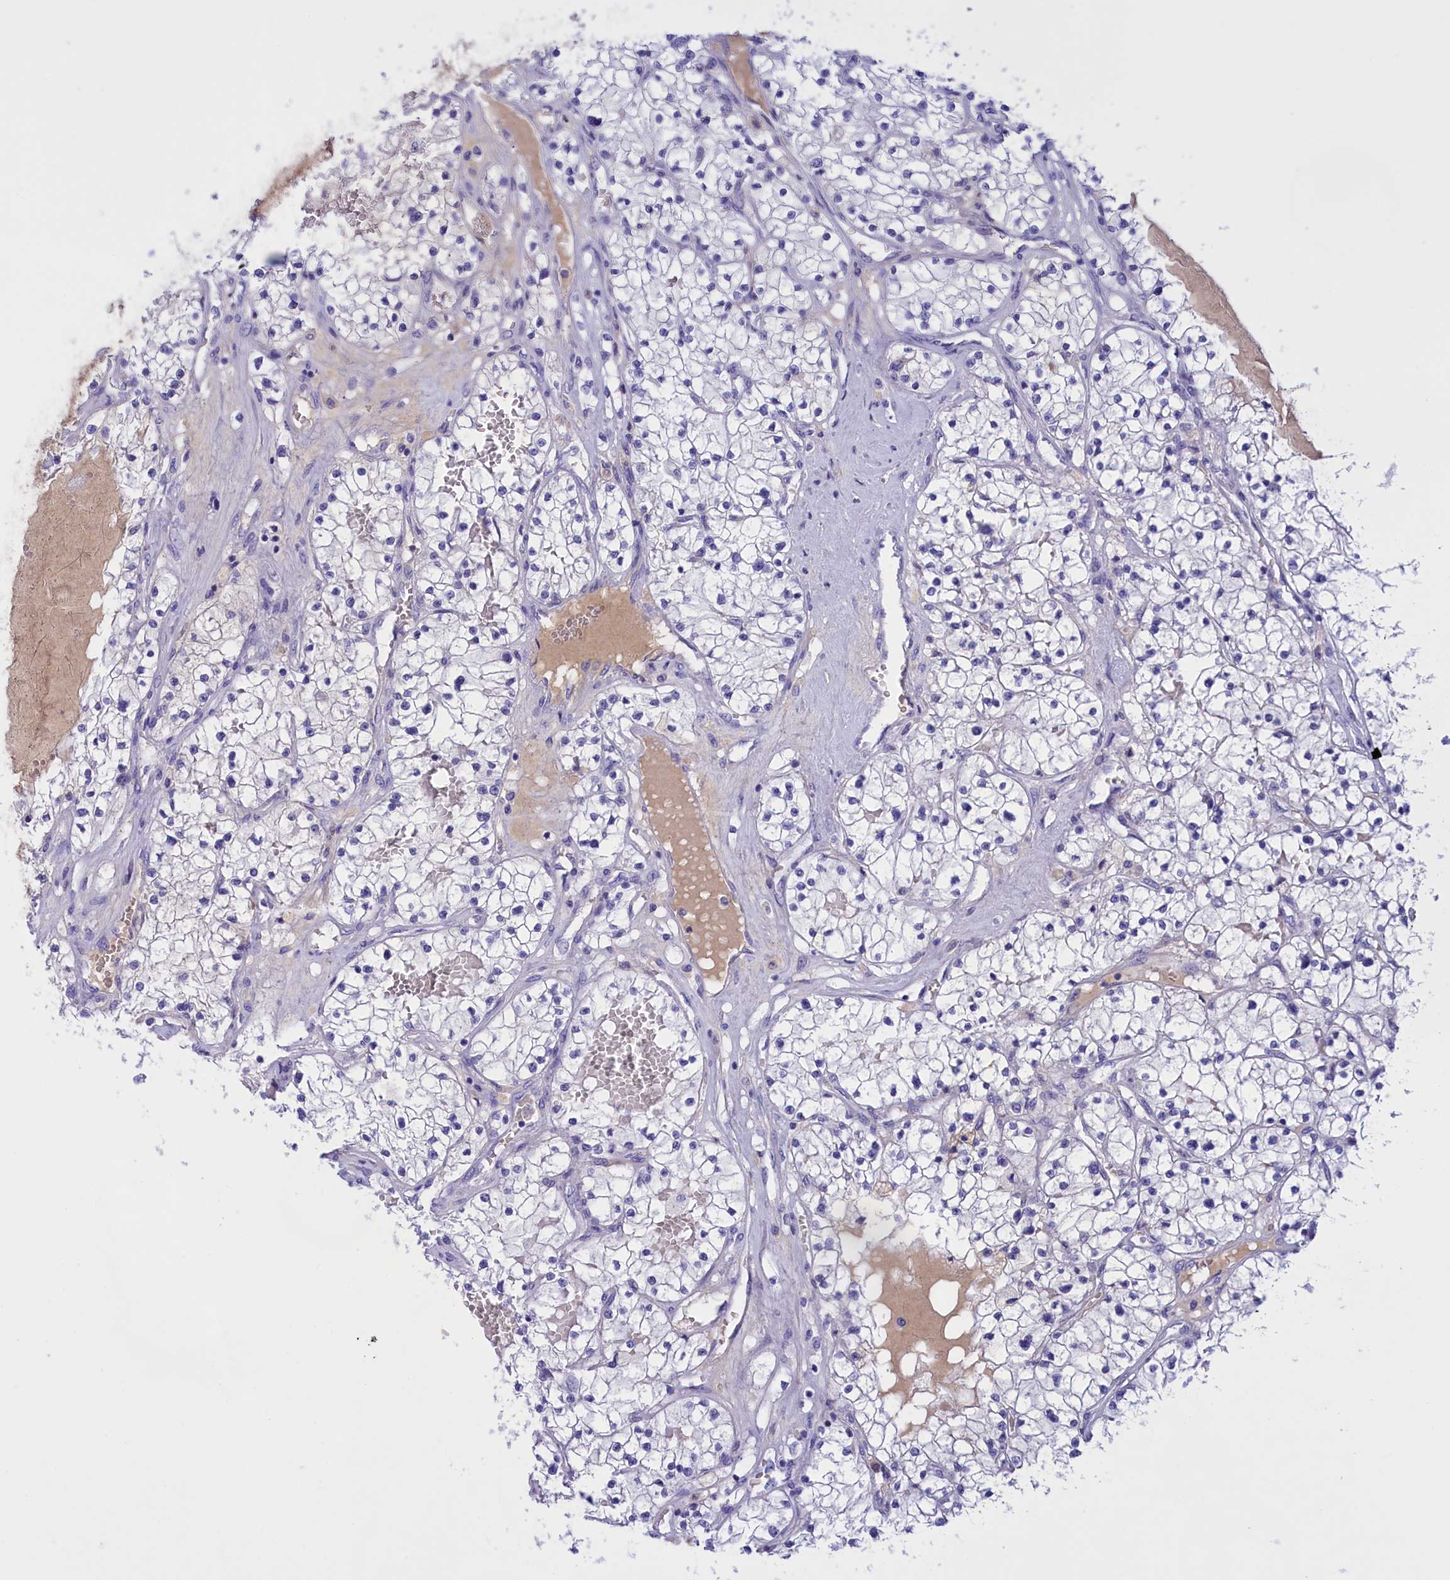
{"staining": {"intensity": "negative", "quantity": "none", "location": "none"}, "tissue": "renal cancer", "cell_type": "Tumor cells", "image_type": "cancer", "snomed": [{"axis": "morphology", "description": "Normal tissue, NOS"}, {"axis": "morphology", "description": "Adenocarcinoma, NOS"}, {"axis": "topography", "description": "Kidney"}], "caption": "Immunohistochemistry (IHC) photomicrograph of renal cancer stained for a protein (brown), which displays no expression in tumor cells.", "gene": "PROK2", "patient": {"sex": "male", "age": 68}}